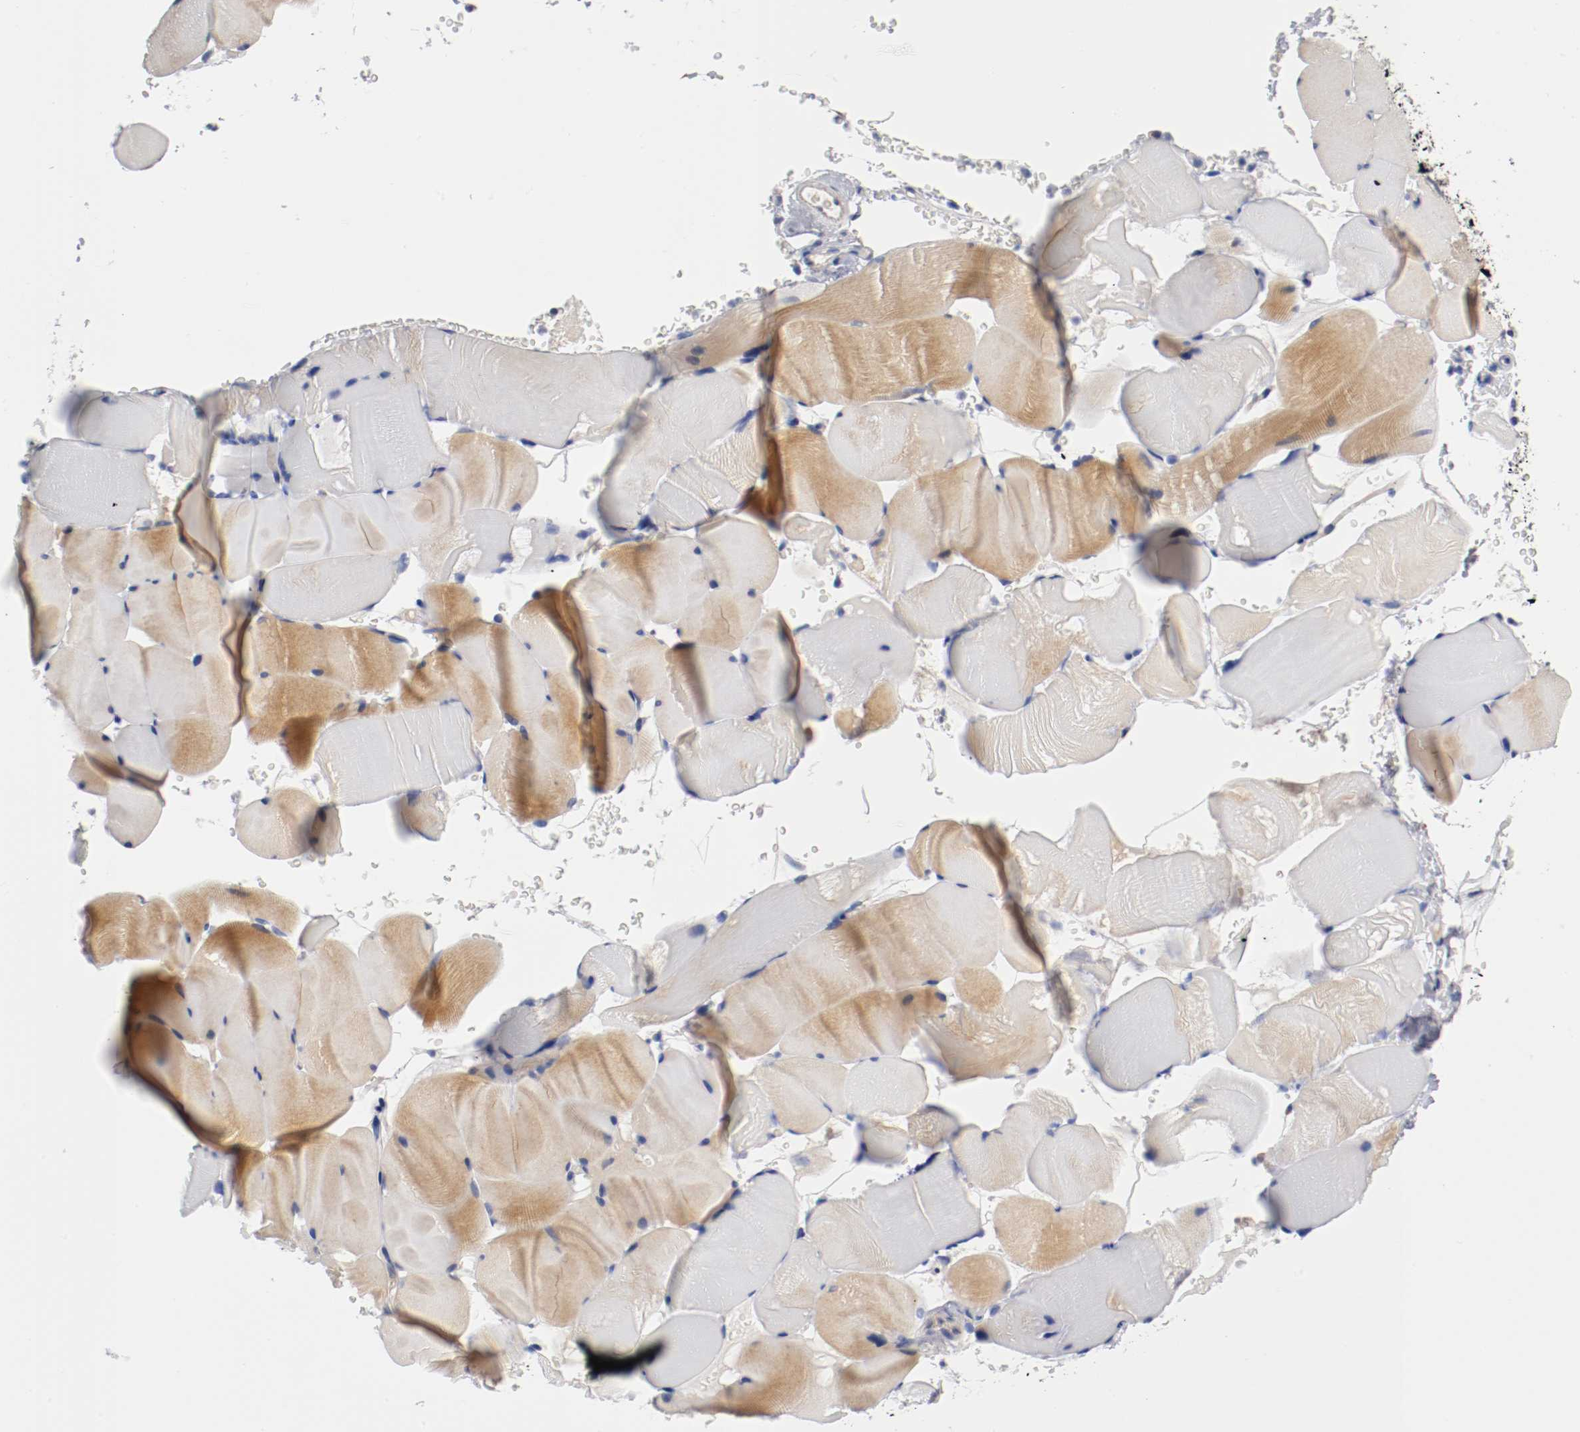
{"staining": {"intensity": "moderate", "quantity": "25%-75%", "location": "cytoplasmic/membranous"}, "tissue": "skeletal muscle", "cell_type": "Myocytes", "image_type": "normal", "snomed": [{"axis": "morphology", "description": "Normal tissue, NOS"}, {"axis": "topography", "description": "Skeletal muscle"}], "caption": "Skeletal muscle stained with DAB (3,3'-diaminobenzidine) immunohistochemistry (IHC) displays medium levels of moderate cytoplasmic/membranous expression in approximately 25%-75% of myocytes.", "gene": "PCSK6", "patient": {"sex": "male", "age": 62}}